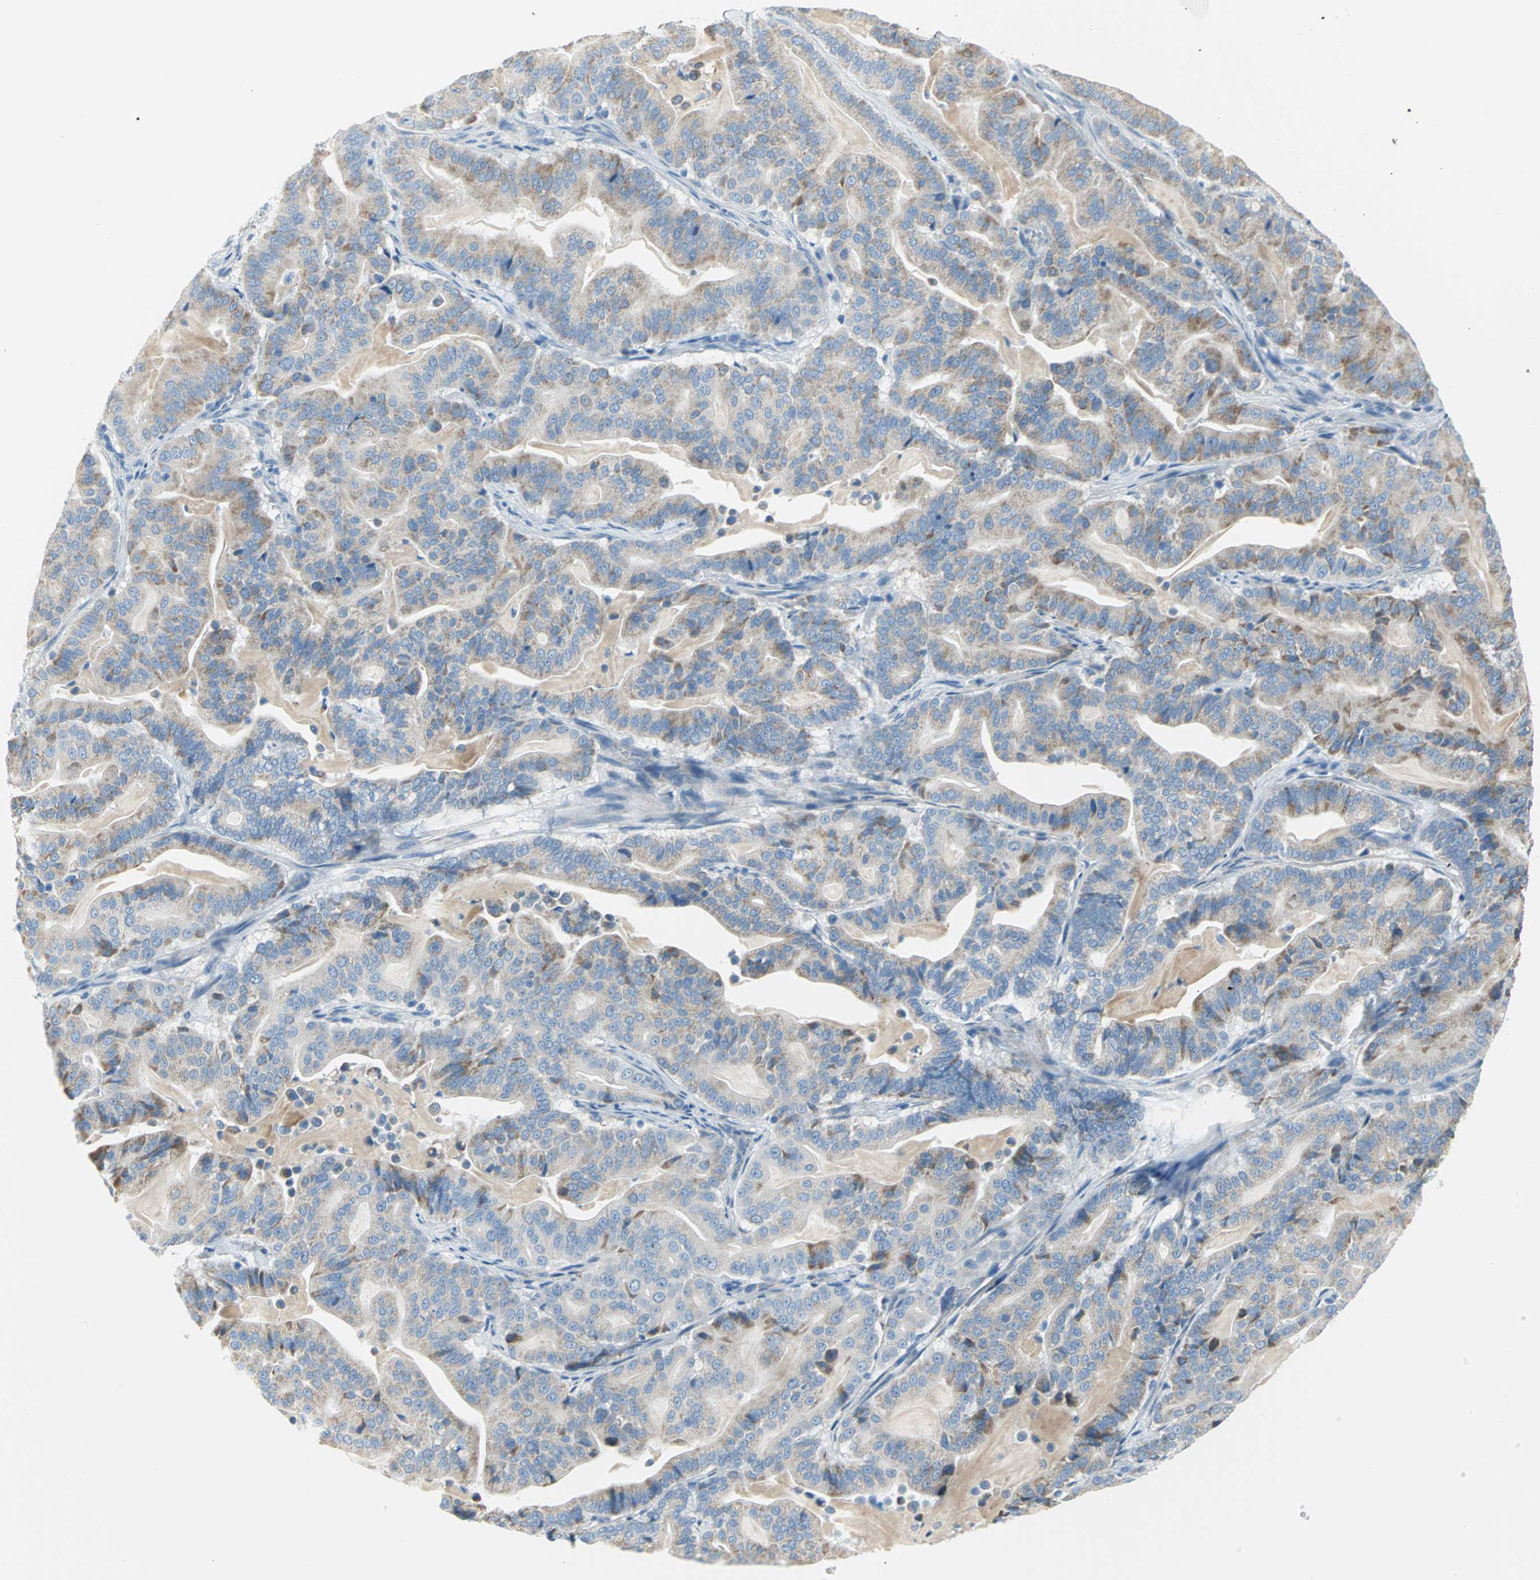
{"staining": {"intensity": "weak", "quantity": ">75%", "location": "cytoplasmic/membranous"}, "tissue": "pancreatic cancer", "cell_type": "Tumor cells", "image_type": "cancer", "snomed": [{"axis": "morphology", "description": "Adenocarcinoma, NOS"}, {"axis": "topography", "description": "Pancreas"}], "caption": "Pancreatic cancer was stained to show a protein in brown. There is low levels of weak cytoplasmic/membranous staining in approximately >75% of tumor cells. (brown staining indicates protein expression, while blue staining denotes nuclei).", "gene": "ALOX15", "patient": {"sex": "male", "age": 63}}